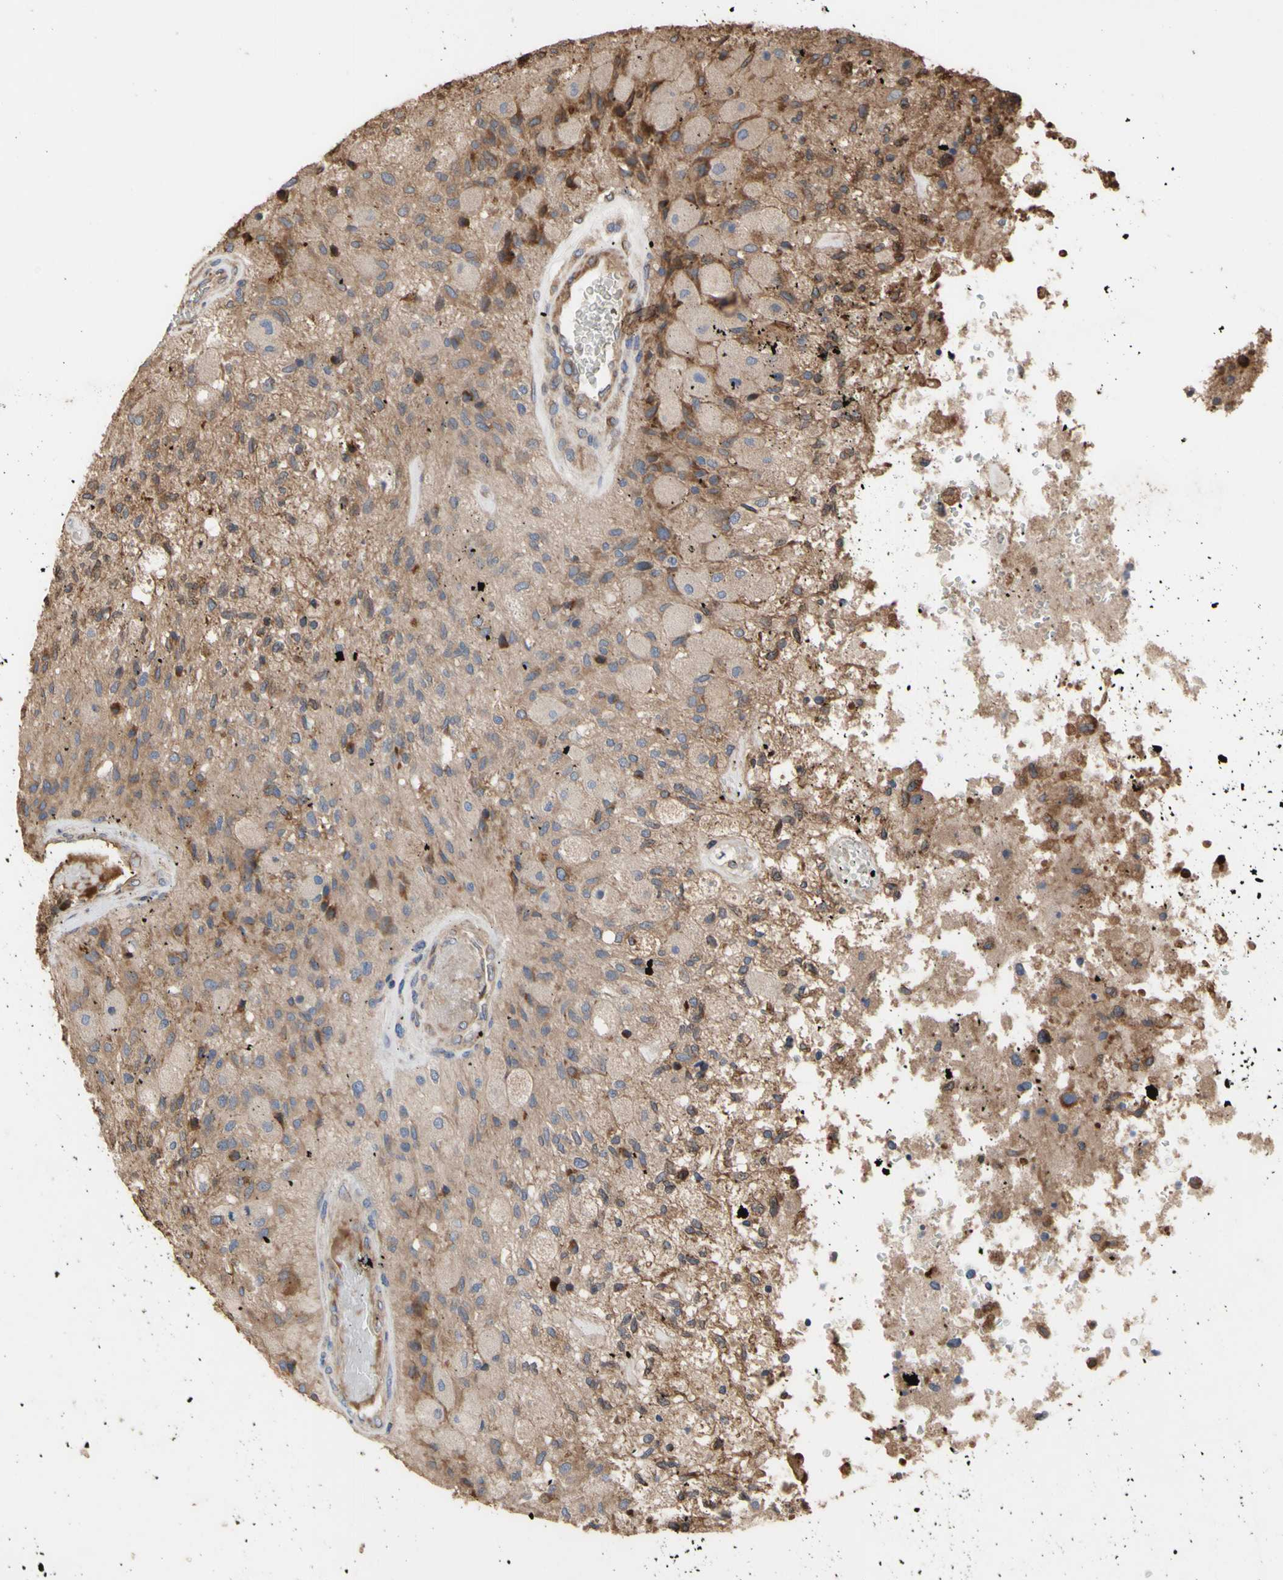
{"staining": {"intensity": "weak", "quantity": ">75%", "location": "cytoplasmic/membranous"}, "tissue": "glioma", "cell_type": "Tumor cells", "image_type": "cancer", "snomed": [{"axis": "morphology", "description": "Normal tissue, NOS"}, {"axis": "morphology", "description": "Glioma, malignant, High grade"}, {"axis": "topography", "description": "Cerebral cortex"}], "caption": "The photomicrograph shows a brown stain indicating the presence of a protein in the cytoplasmic/membranous of tumor cells in malignant high-grade glioma.", "gene": "NECTIN3", "patient": {"sex": "male", "age": 77}}